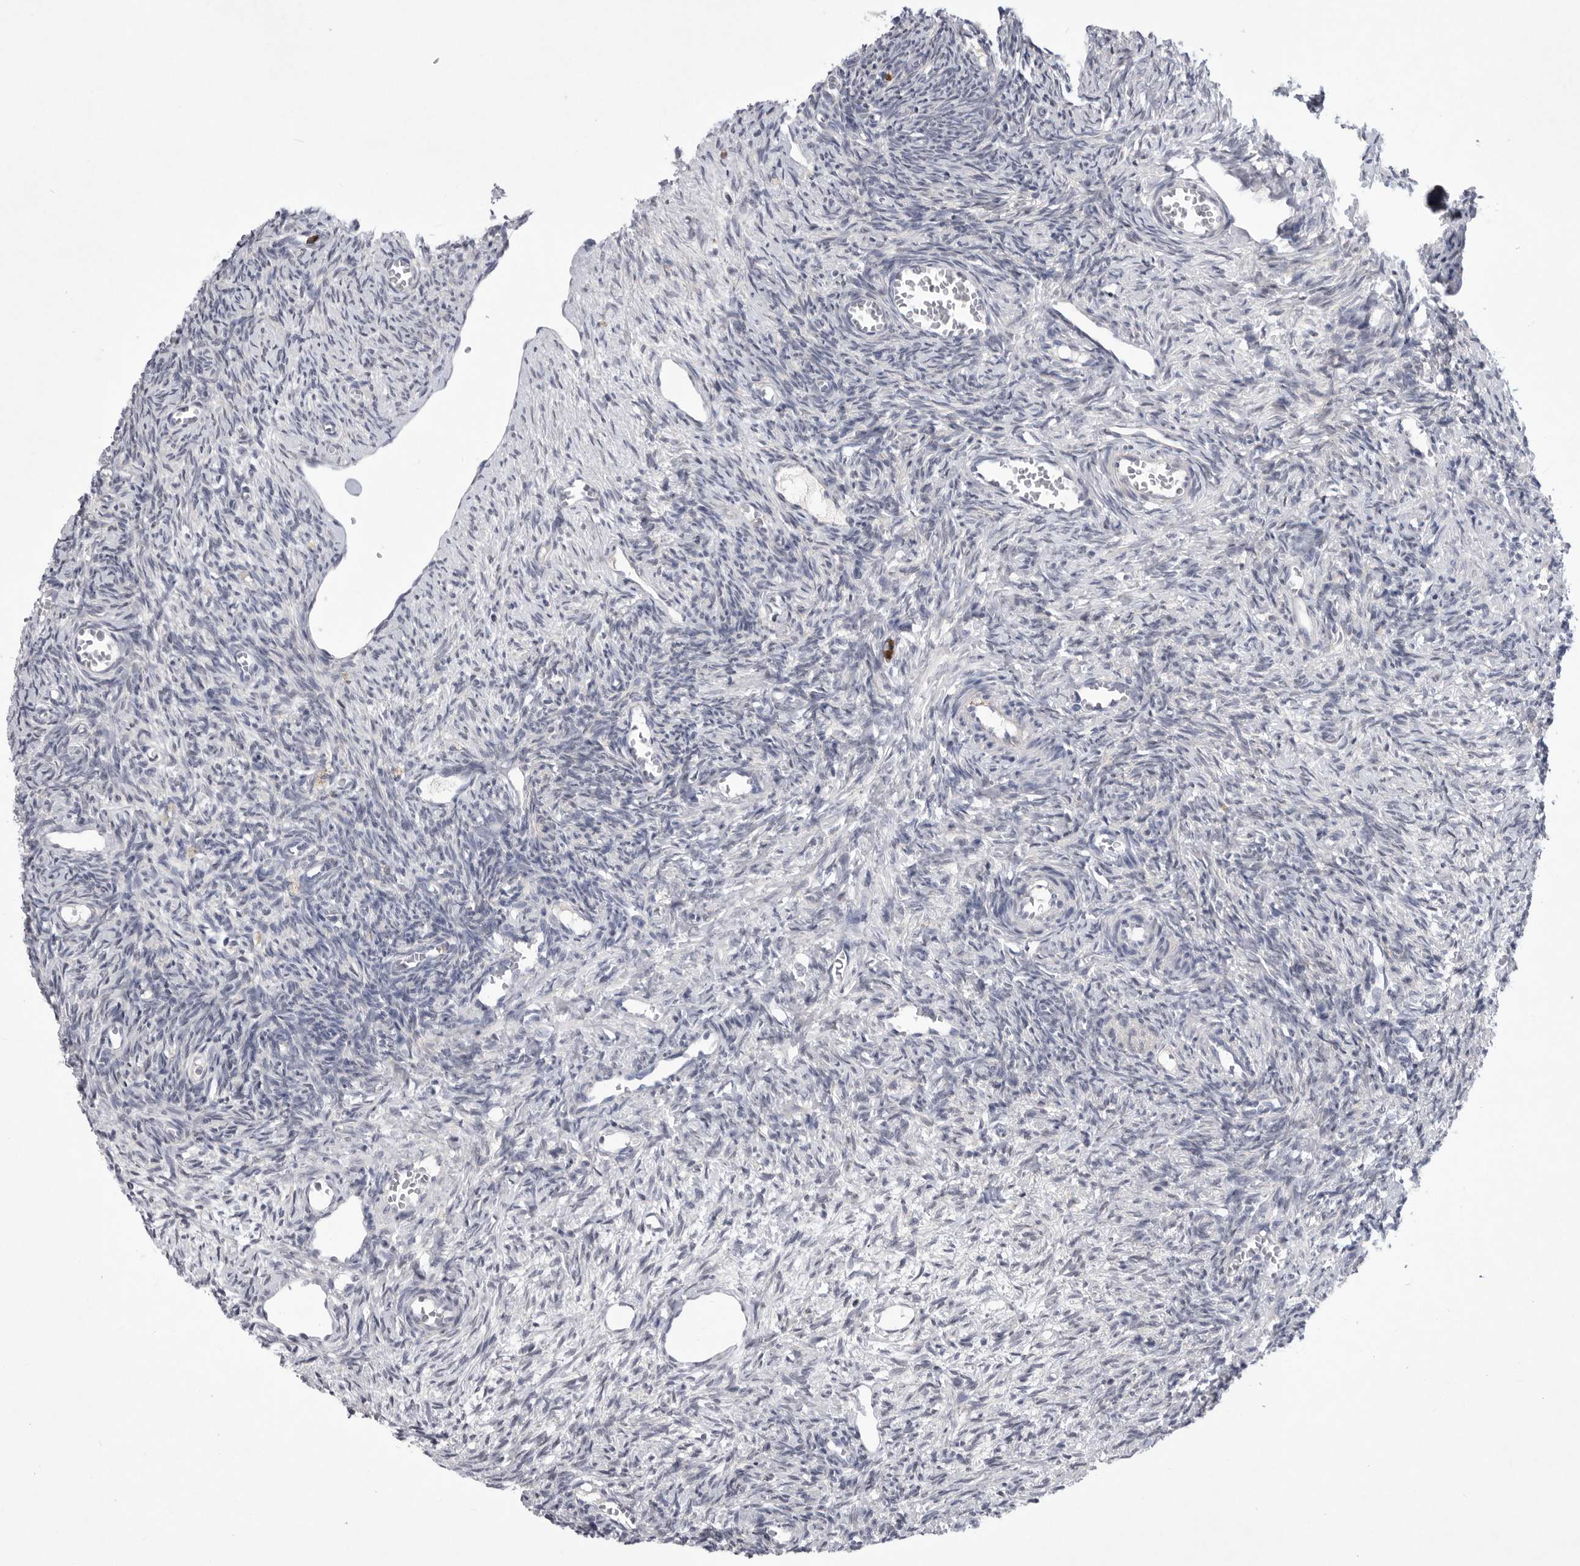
{"staining": {"intensity": "negative", "quantity": "none", "location": "none"}, "tissue": "ovary", "cell_type": "Follicle cells", "image_type": "normal", "snomed": [{"axis": "morphology", "description": "Normal tissue, NOS"}, {"axis": "topography", "description": "Ovary"}], "caption": "IHC of normal ovary exhibits no staining in follicle cells.", "gene": "SIGLEC10", "patient": {"sex": "female", "age": 27}}